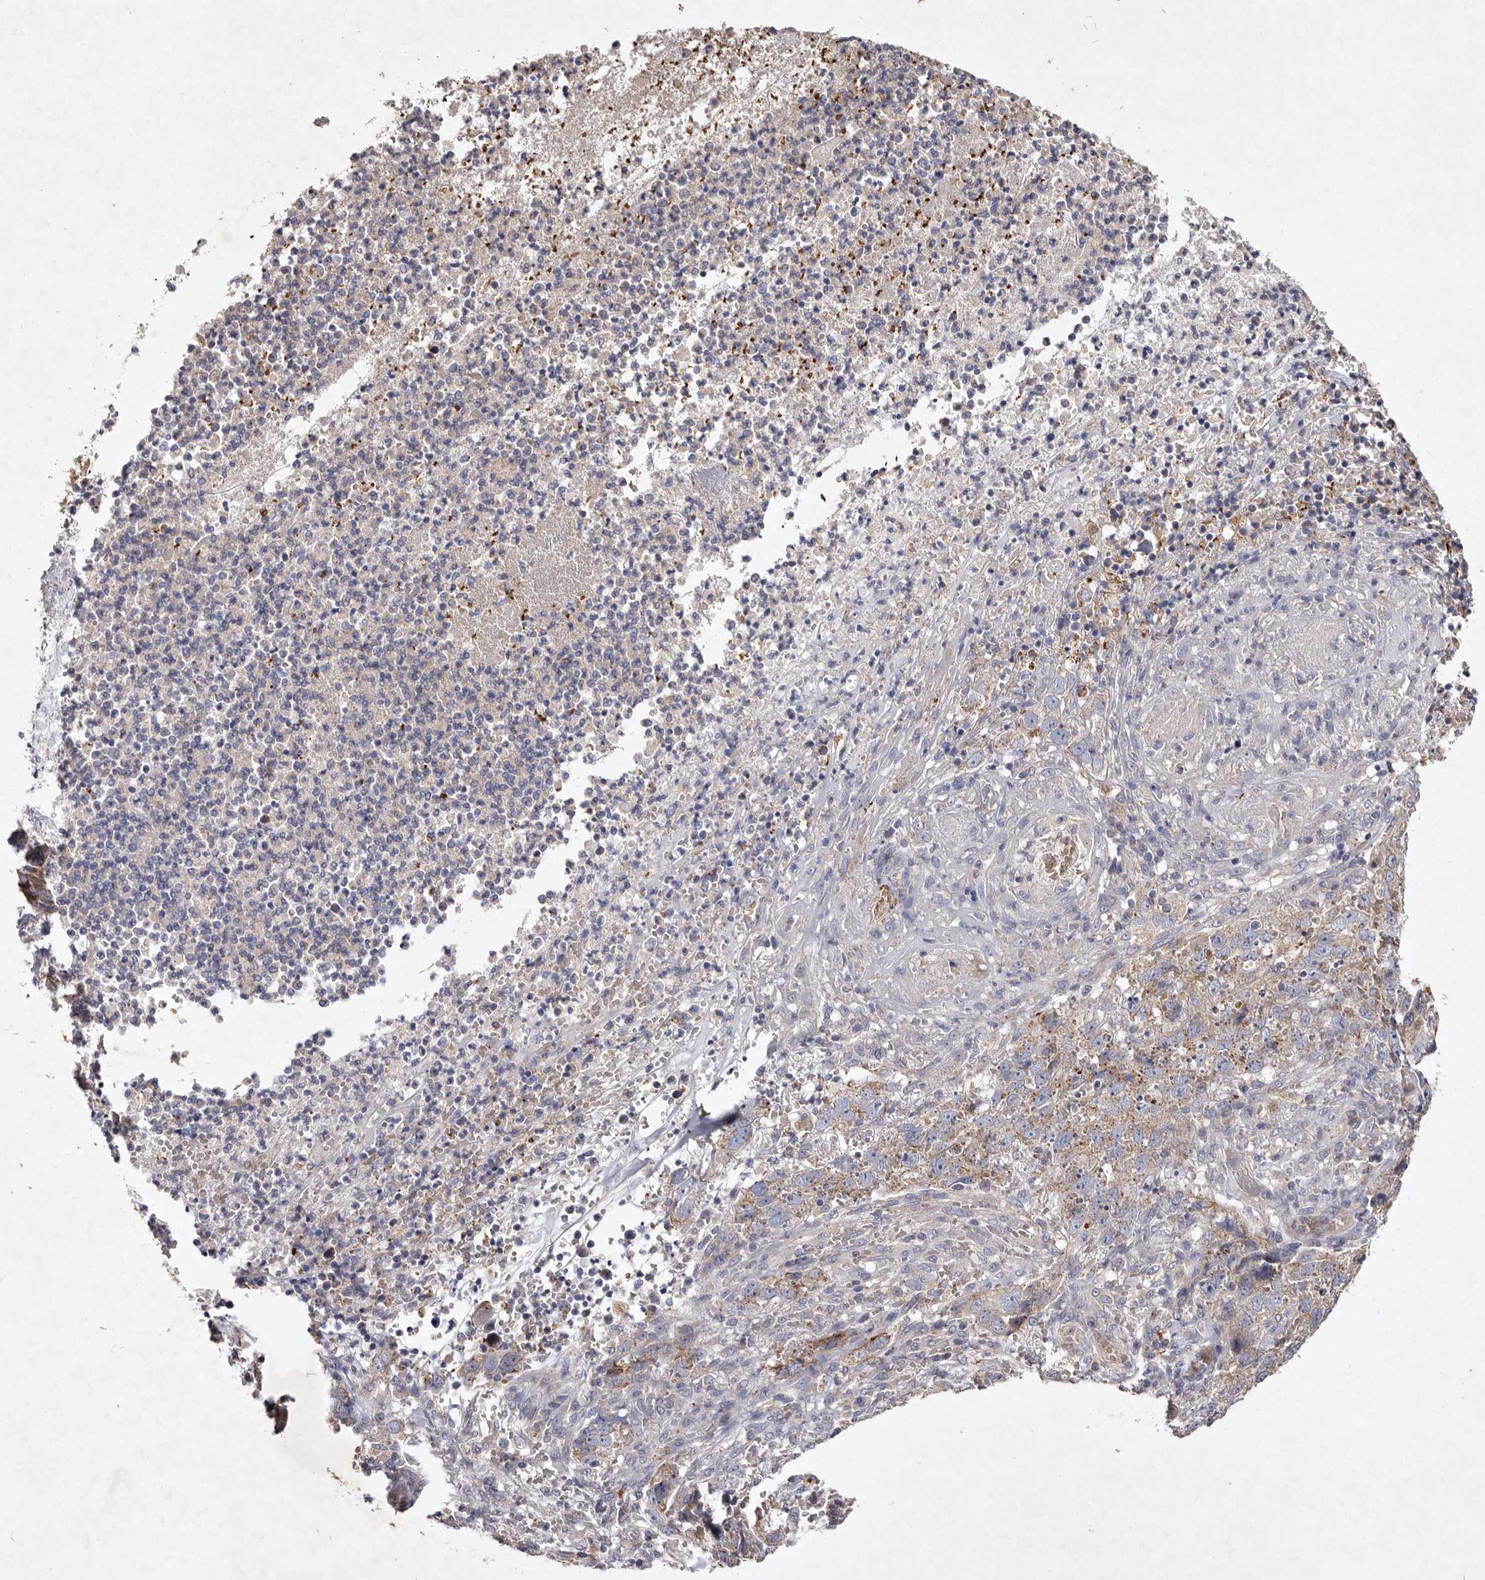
{"staining": {"intensity": "weak", "quantity": "<25%", "location": "cytoplasmic/membranous"}, "tissue": "stomach cancer", "cell_type": "Tumor cells", "image_type": "cancer", "snomed": [{"axis": "morphology", "description": "Adenocarcinoma, NOS"}, {"axis": "topography", "description": "Stomach"}], "caption": "The IHC image has no significant staining in tumor cells of stomach cancer (adenocarcinoma) tissue.", "gene": "TNFSF14", "patient": {"sex": "male", "age": 48}}